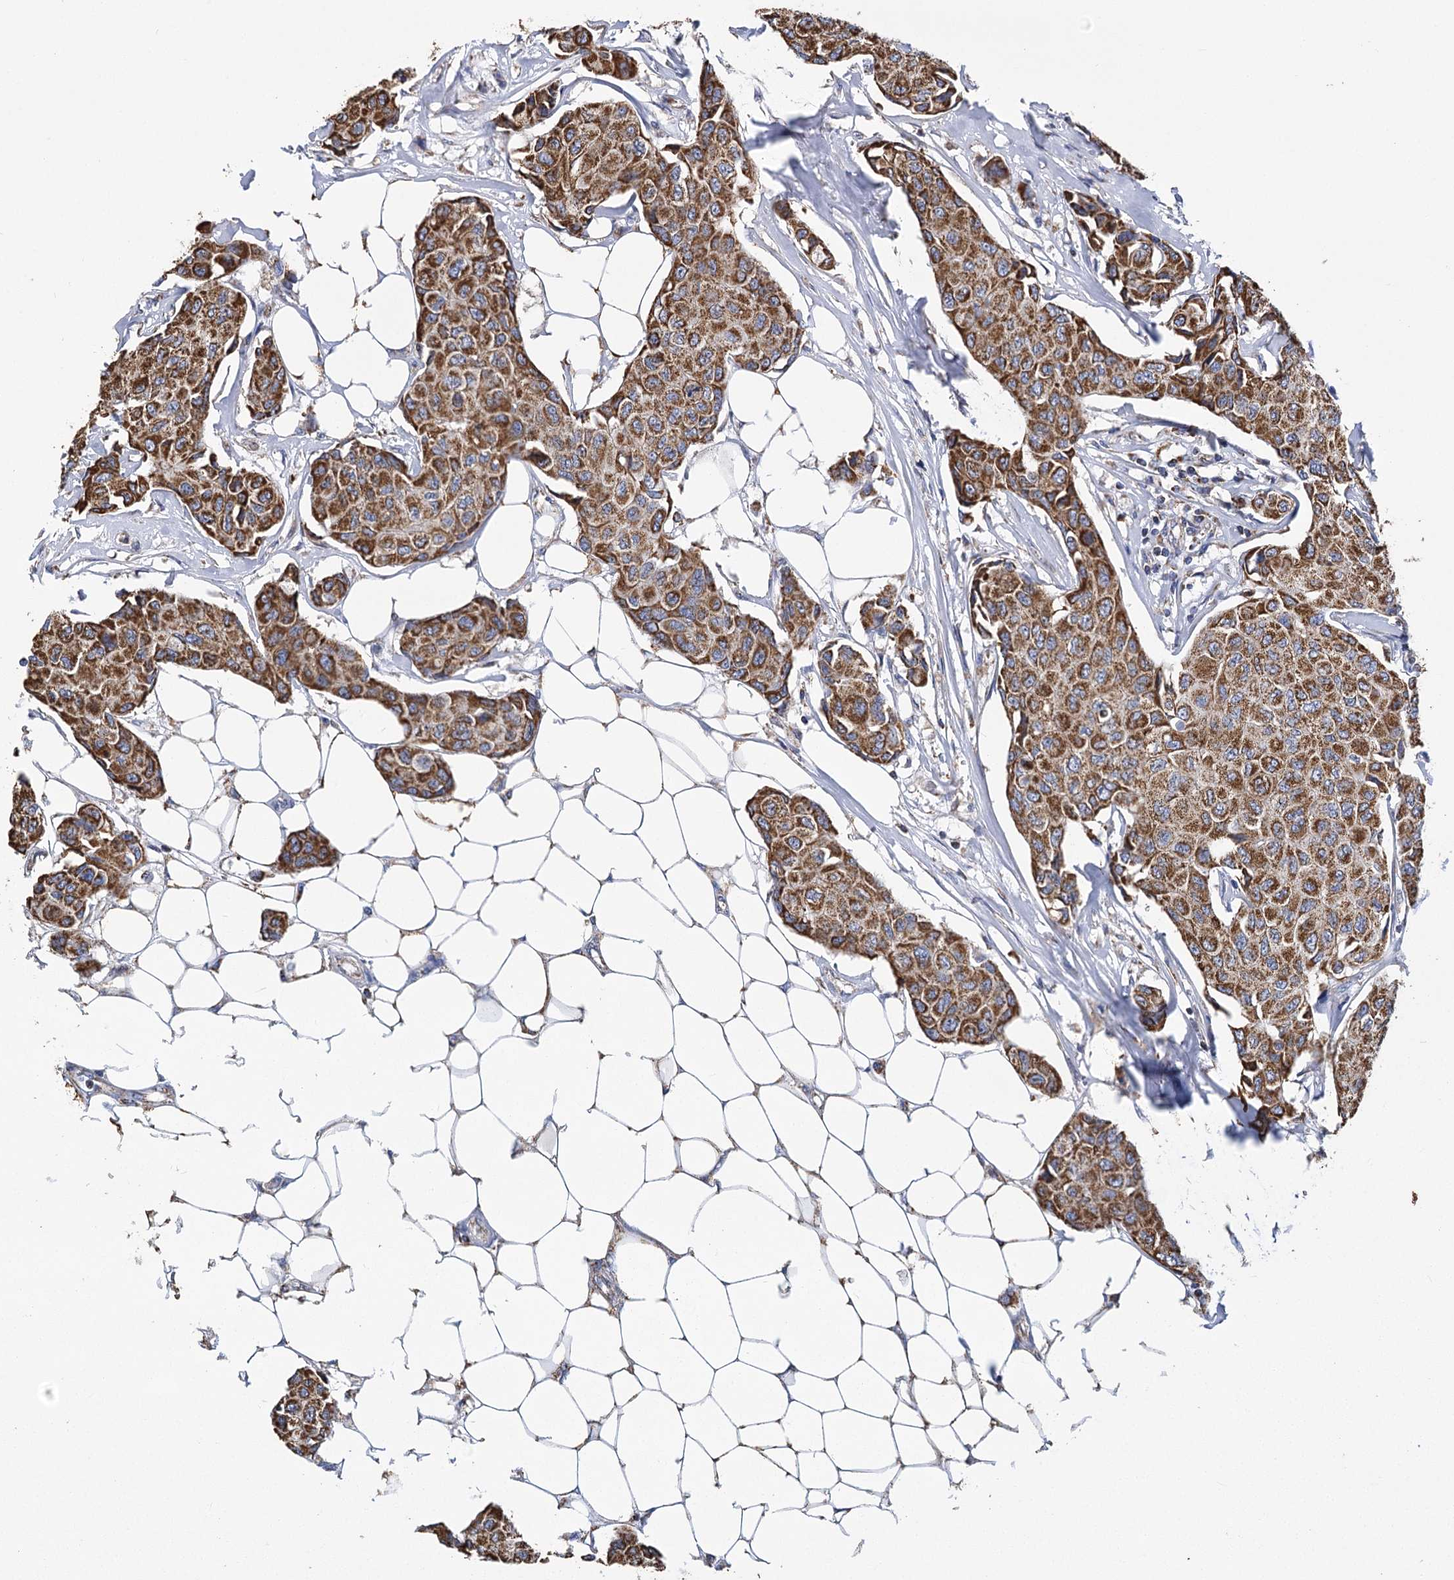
{"staining": {"intensity": "strong", "quantity": ">75%", "location": "cytoplasmic/membranous"}, "tissue": "breast cancer", "cell_type": "Tumor cells", "image_type": "cancer", "snomed": [{"axis": "morphology", "description": "Duct carcinoma"}, {"axis": "topography", "description": "Breast"}], "caption": "Immunohistochemical staining of breast cancer exhibits high levels of strong cytoplasmic/membranous expression in about >75% of tumor cells. Immunohistochemistry stains the protein in brown and the nuclei are stained blue.", "gene": "CCDC73", "patient": {"sex": "female", "age": 80}}